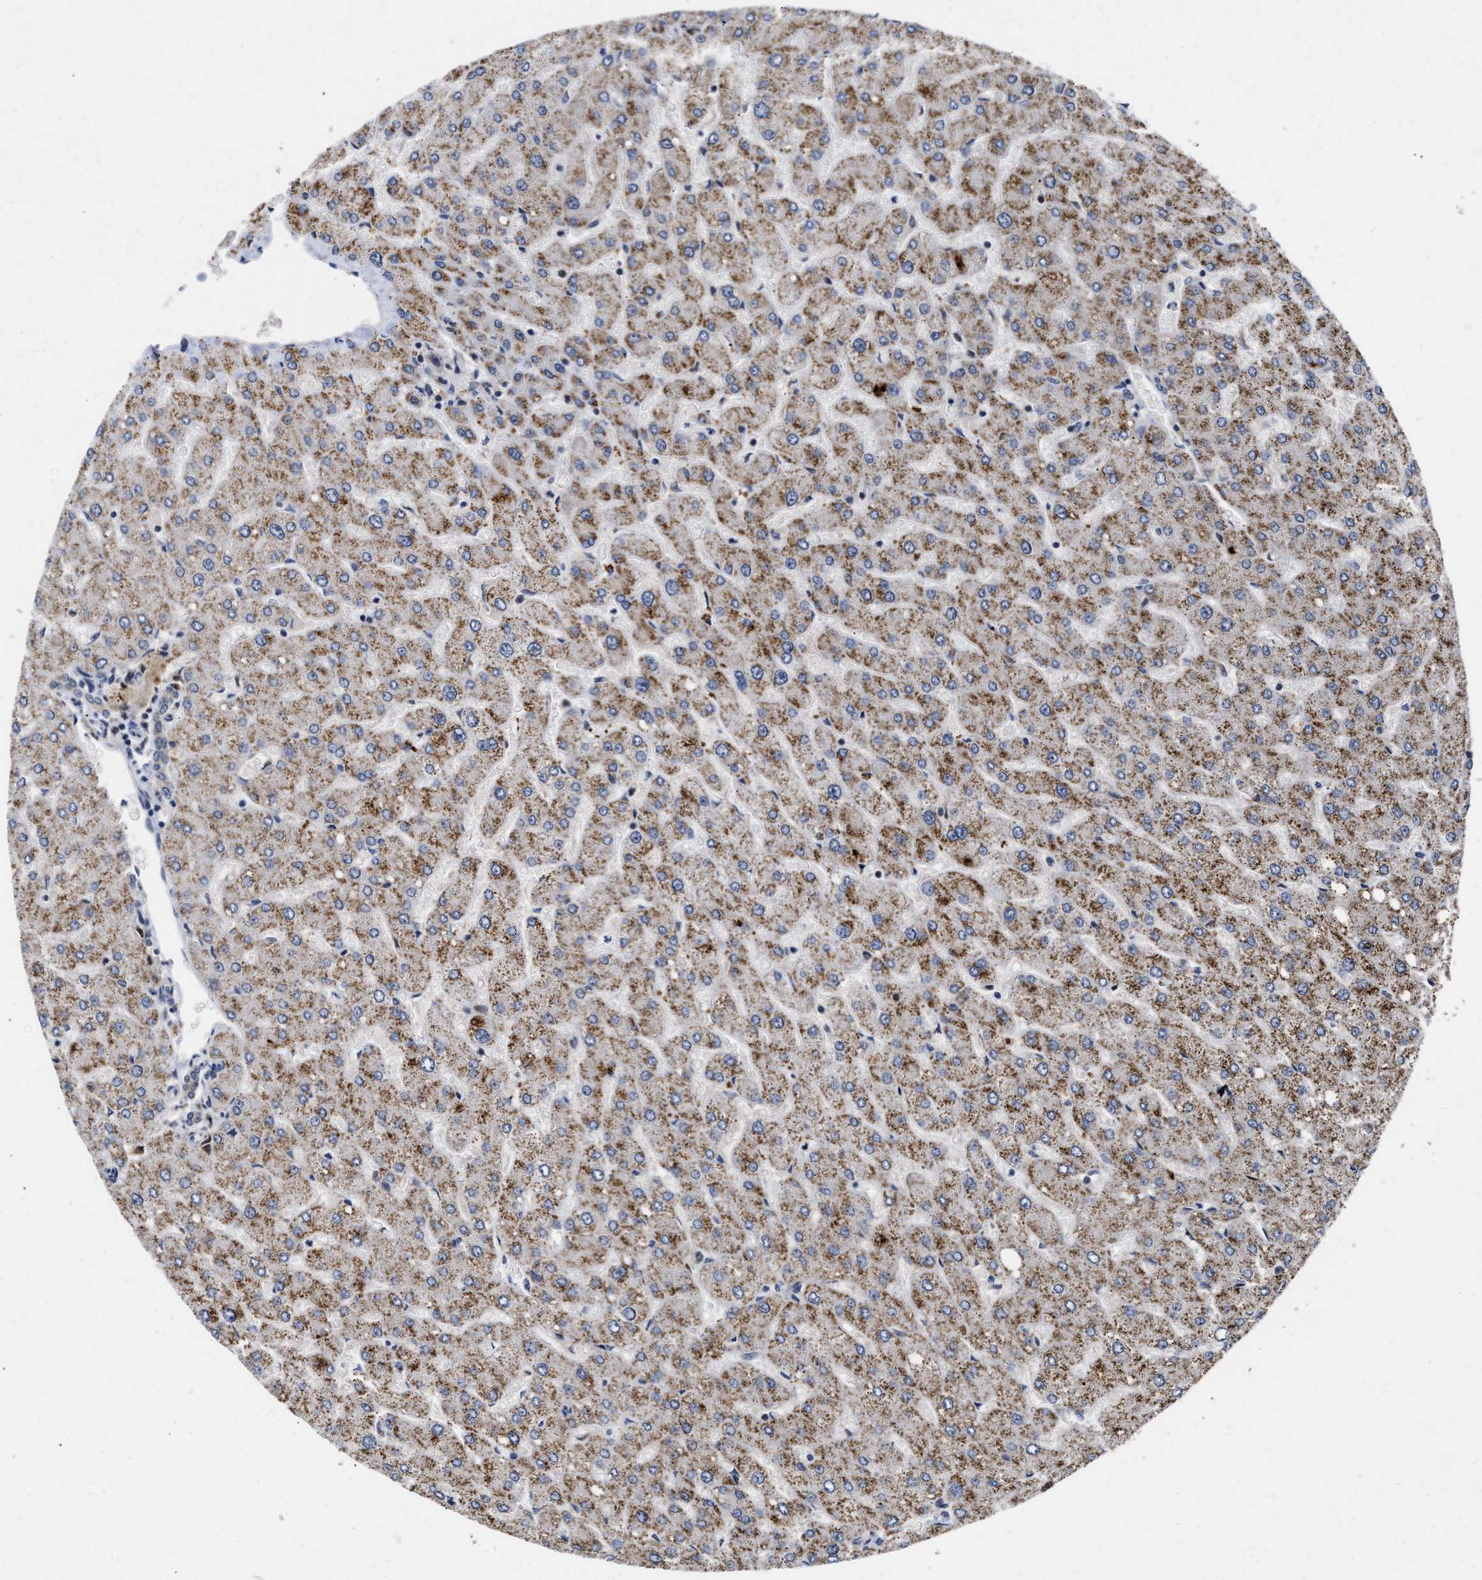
{"staining": {"intensity": "negative", "quantity": "none", "location": "none"}, "tissue": "liver", "cell_type": "Cholangiocytes", "image_type": "normal", "snomed": [{"axis": "morphology", "description": "Normal tissue, NOS"}, {"axis": "topography", "description": "Liver"}], "caption": "Human liver stained for a protein using immunohistochemistry (IHC) exhibits no positivity in cholangiocytes.", "gene": "CLIP2", "patient": {"sex": "male", "age": 55}}